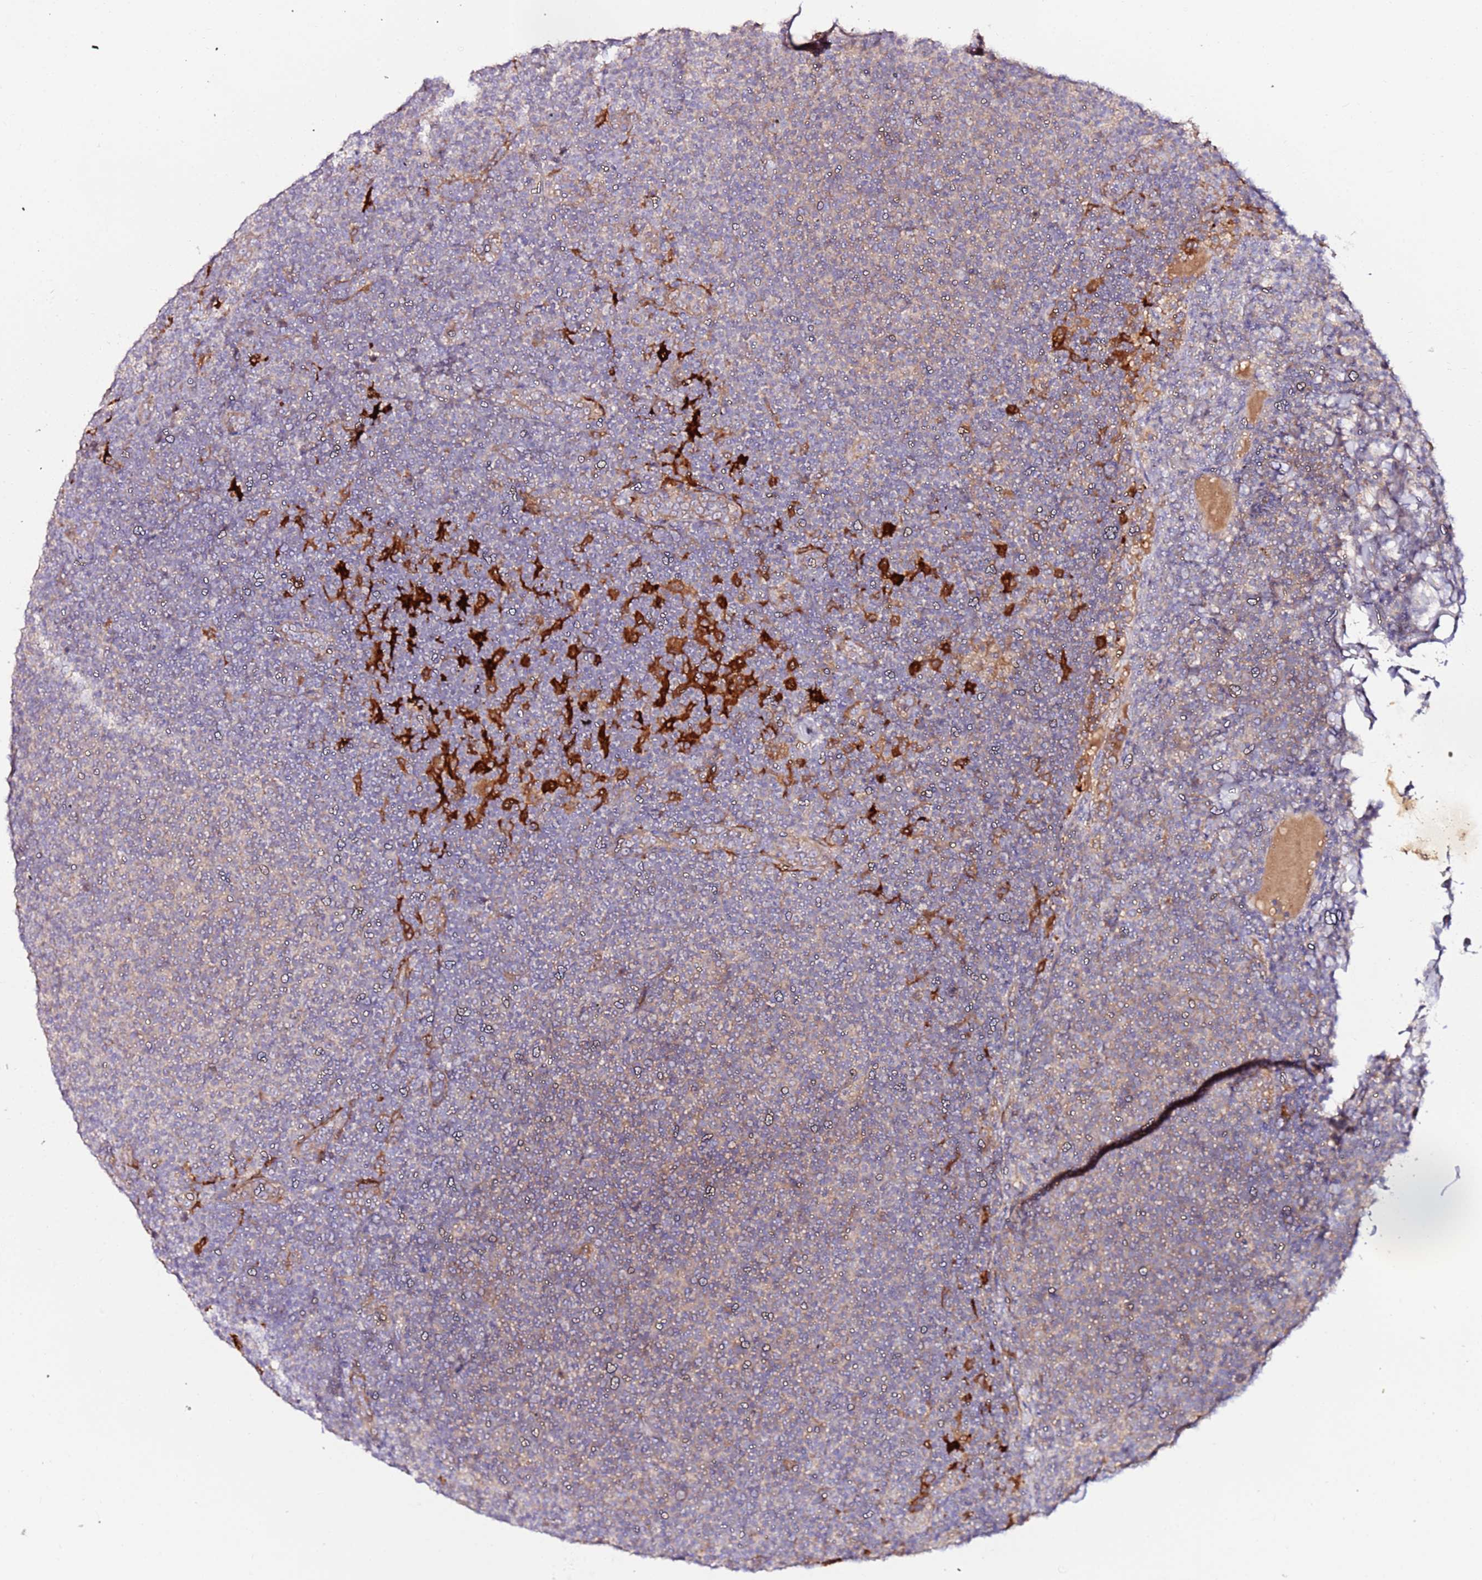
{"staining": {"intensity": "weak", "quantity": "25%-75%", "location": "cytoplasmic/membranous"}, "tissue": "lymphoma", "cell_type": "Tumor cells", "image_type": "cancer", "snomed": [{"axis": "morphology", "description": "Malignant lymphoma, non-Hodgkin's type, Low grade"}, {"axis": "topography", "description": "Lymph node"}], "caption": "Human malignant lymphoma, non-Hodgkin's type (low-grade) stained with a protein marker displays weak staining in tumor cells.", "gene": "FLVCR1", "patient": {"sex": "male", "age": 66}}